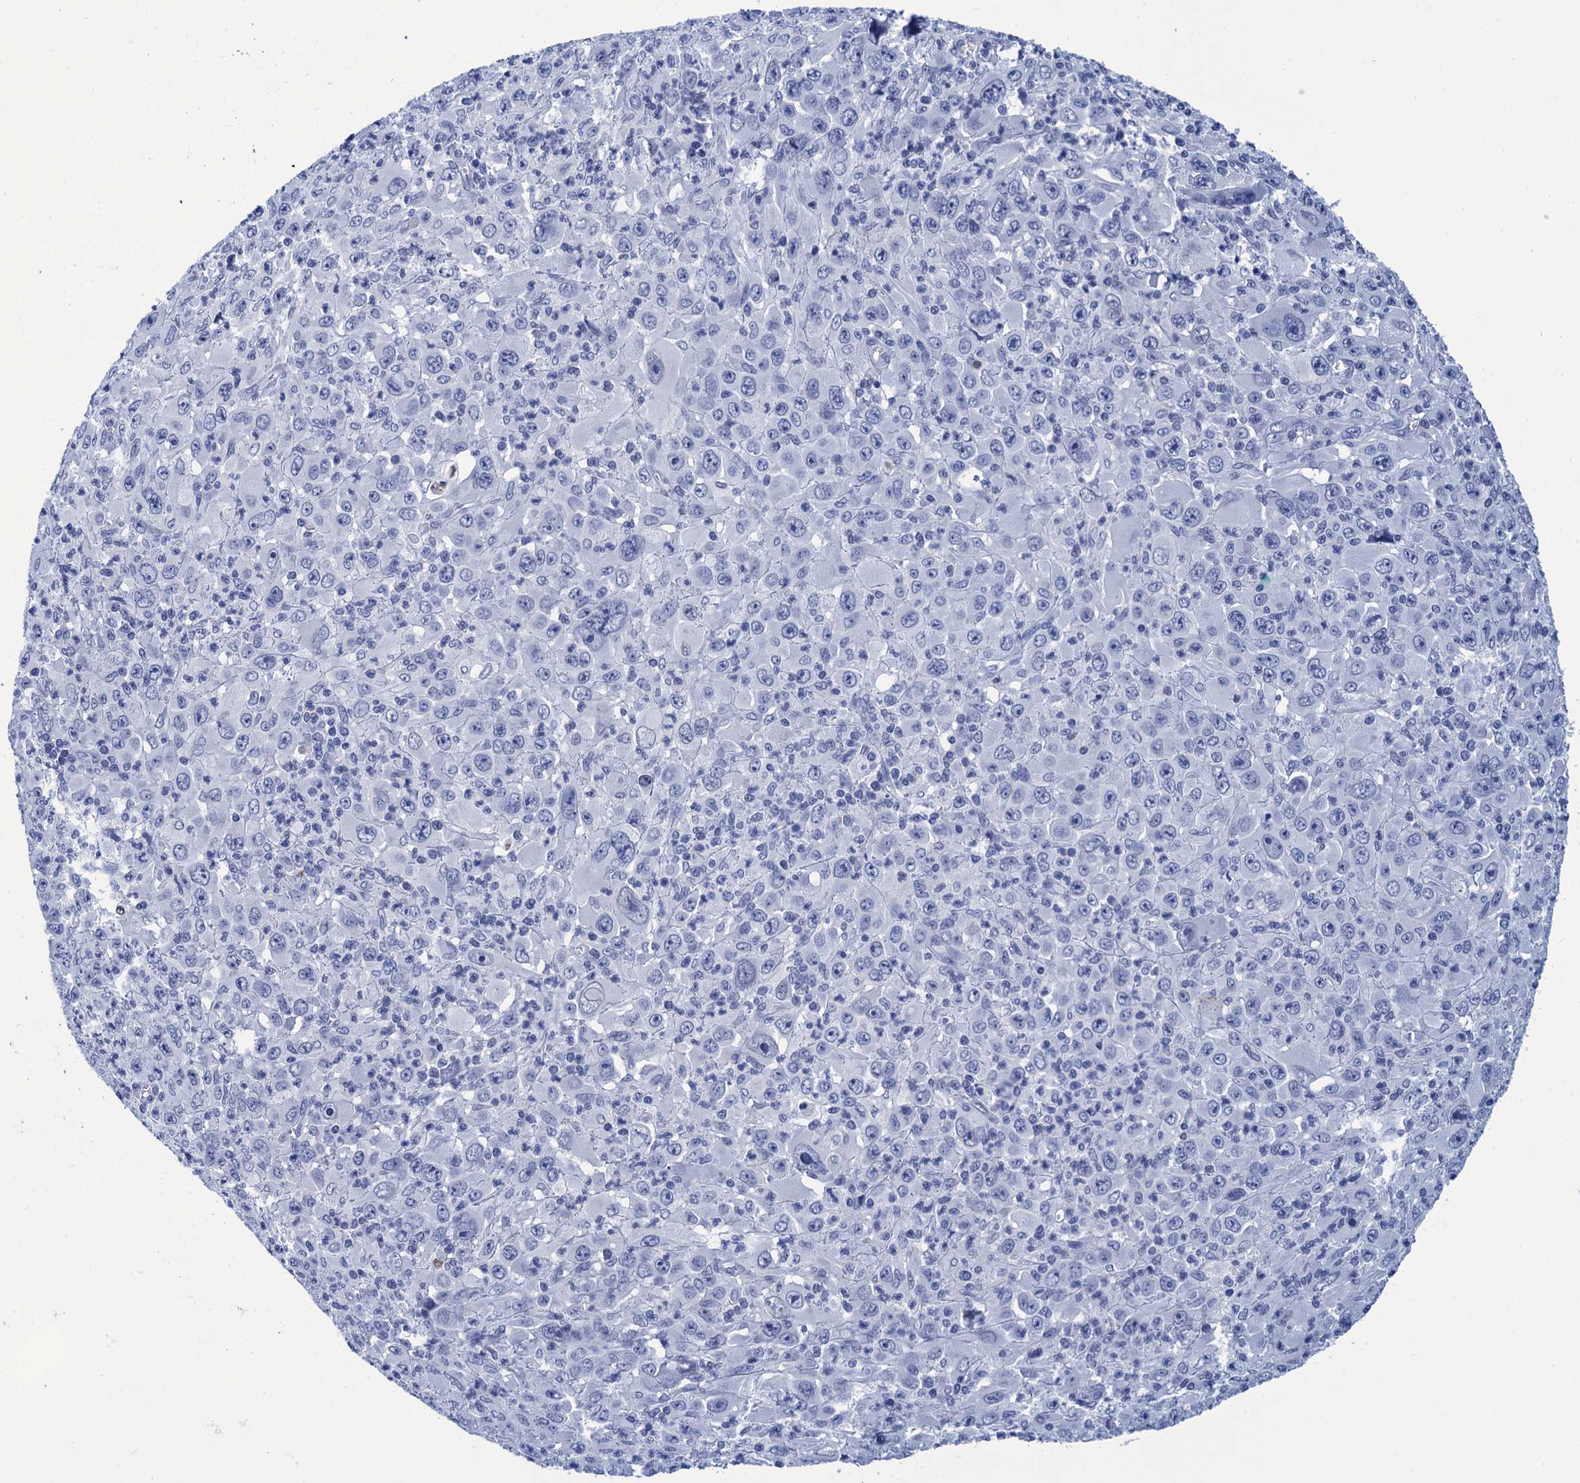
{"staining": {"intensity": "negative", "quantity": "none", "location": "none"}, "tissue": "melanoma", "cell_type": "Tumor cells", "image_type": "cancer", "snomed": [{"axis": "morphology", "description": "Malignant melanoma, Metastatic site"}, {"axis": "topography", "description": "Skin"}], "caption": "High power microscopy image of an immunohistochemistry image of melanoma, revealing no significant expression in tumor cells.", "gene": "METTL25", "patient": {"sex": "female", "age": 56}}